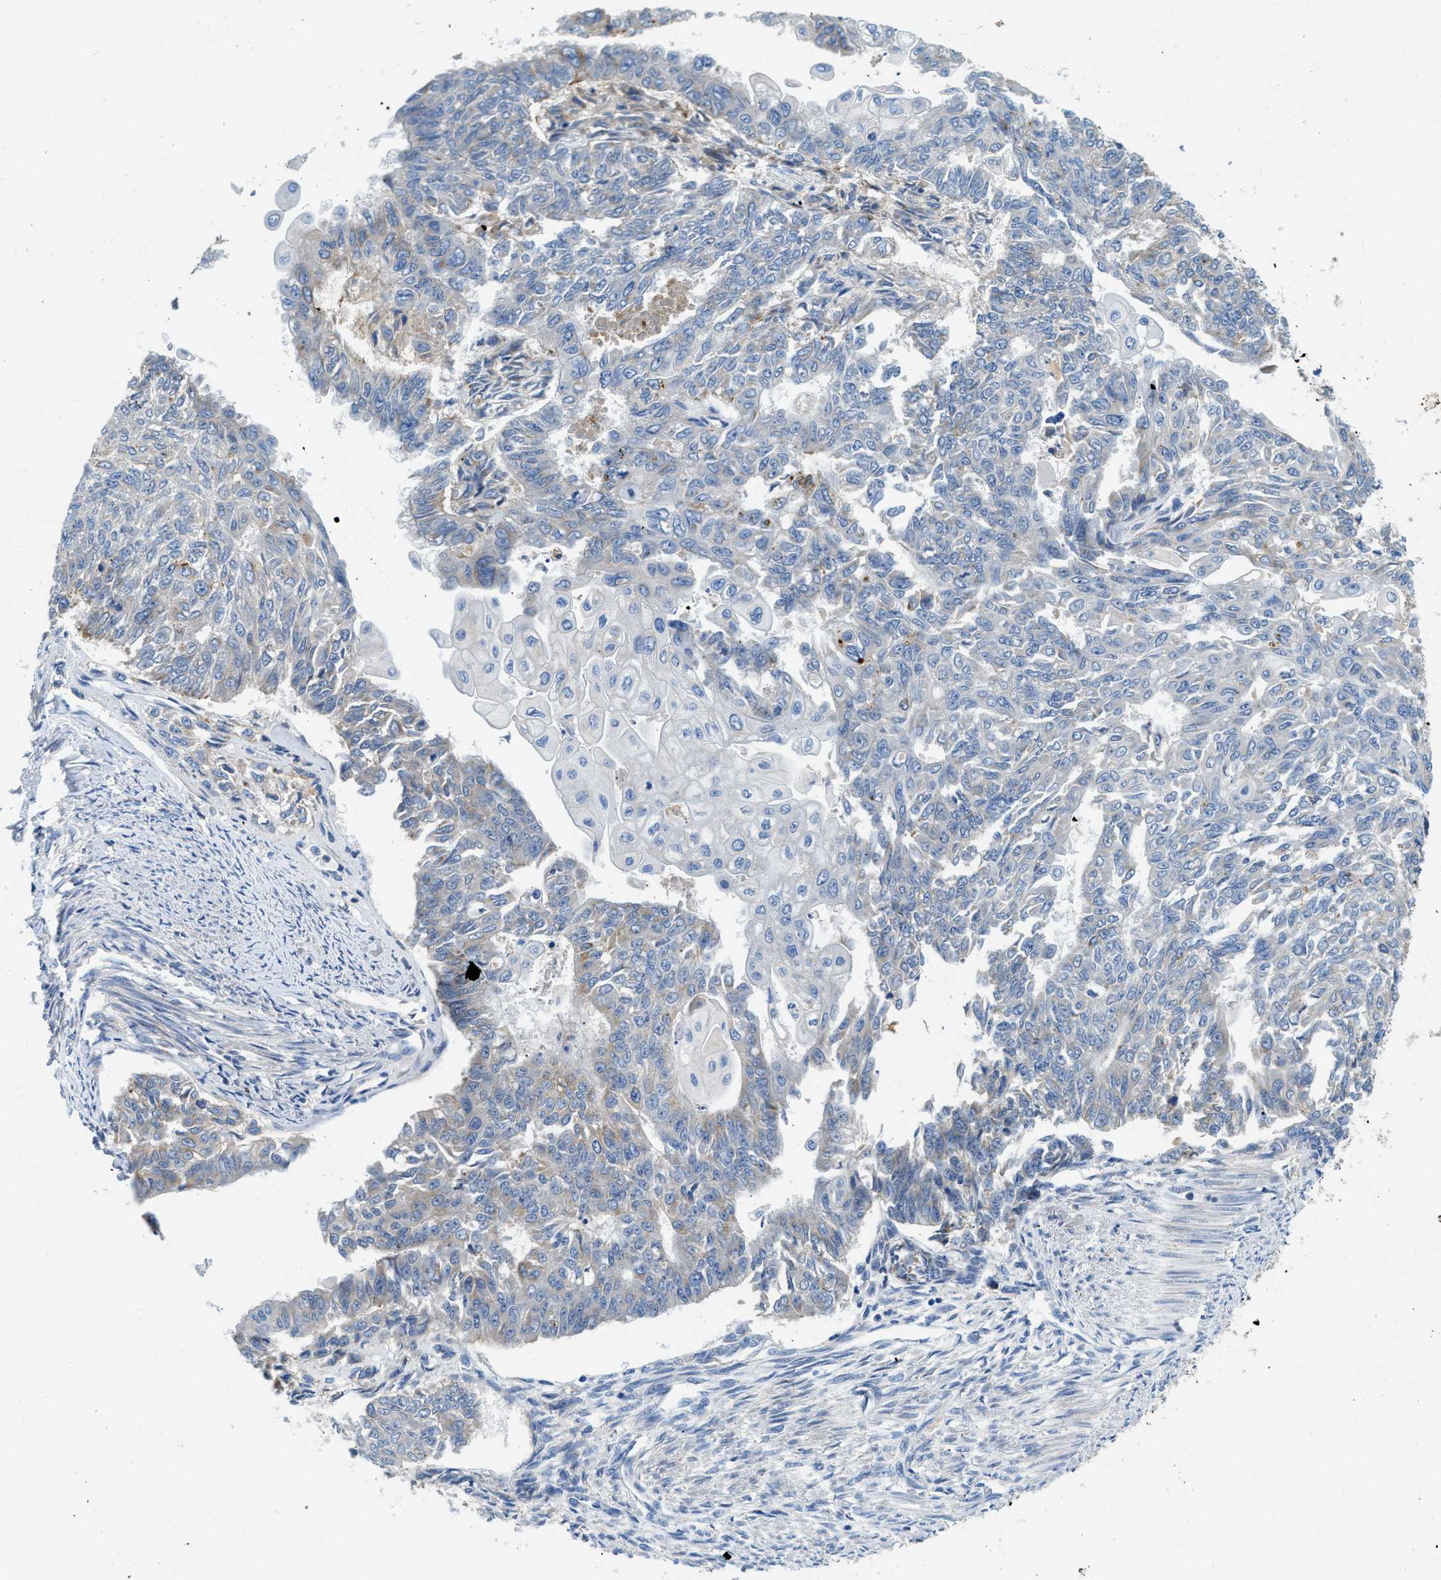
{"staining": {"intensity": "weak", "quantity": "<25%", "location": "cytoplasmic/membranous"}, "tissue": "endometrial cancer", "cell_type": "Tumor cells", "image_type": "cancer", "snomed": [{"axis": "morphology", "description": "Adenocarcinoma, NOS"}, {"axis": "topography", "description": "Endometrium"}], "caption": "Micrograph shows no protein staining in tumor cells of endometrial cancer tissue.", "gene": "TSPAN3", "patient": {"sex": "female", "age": 32}}